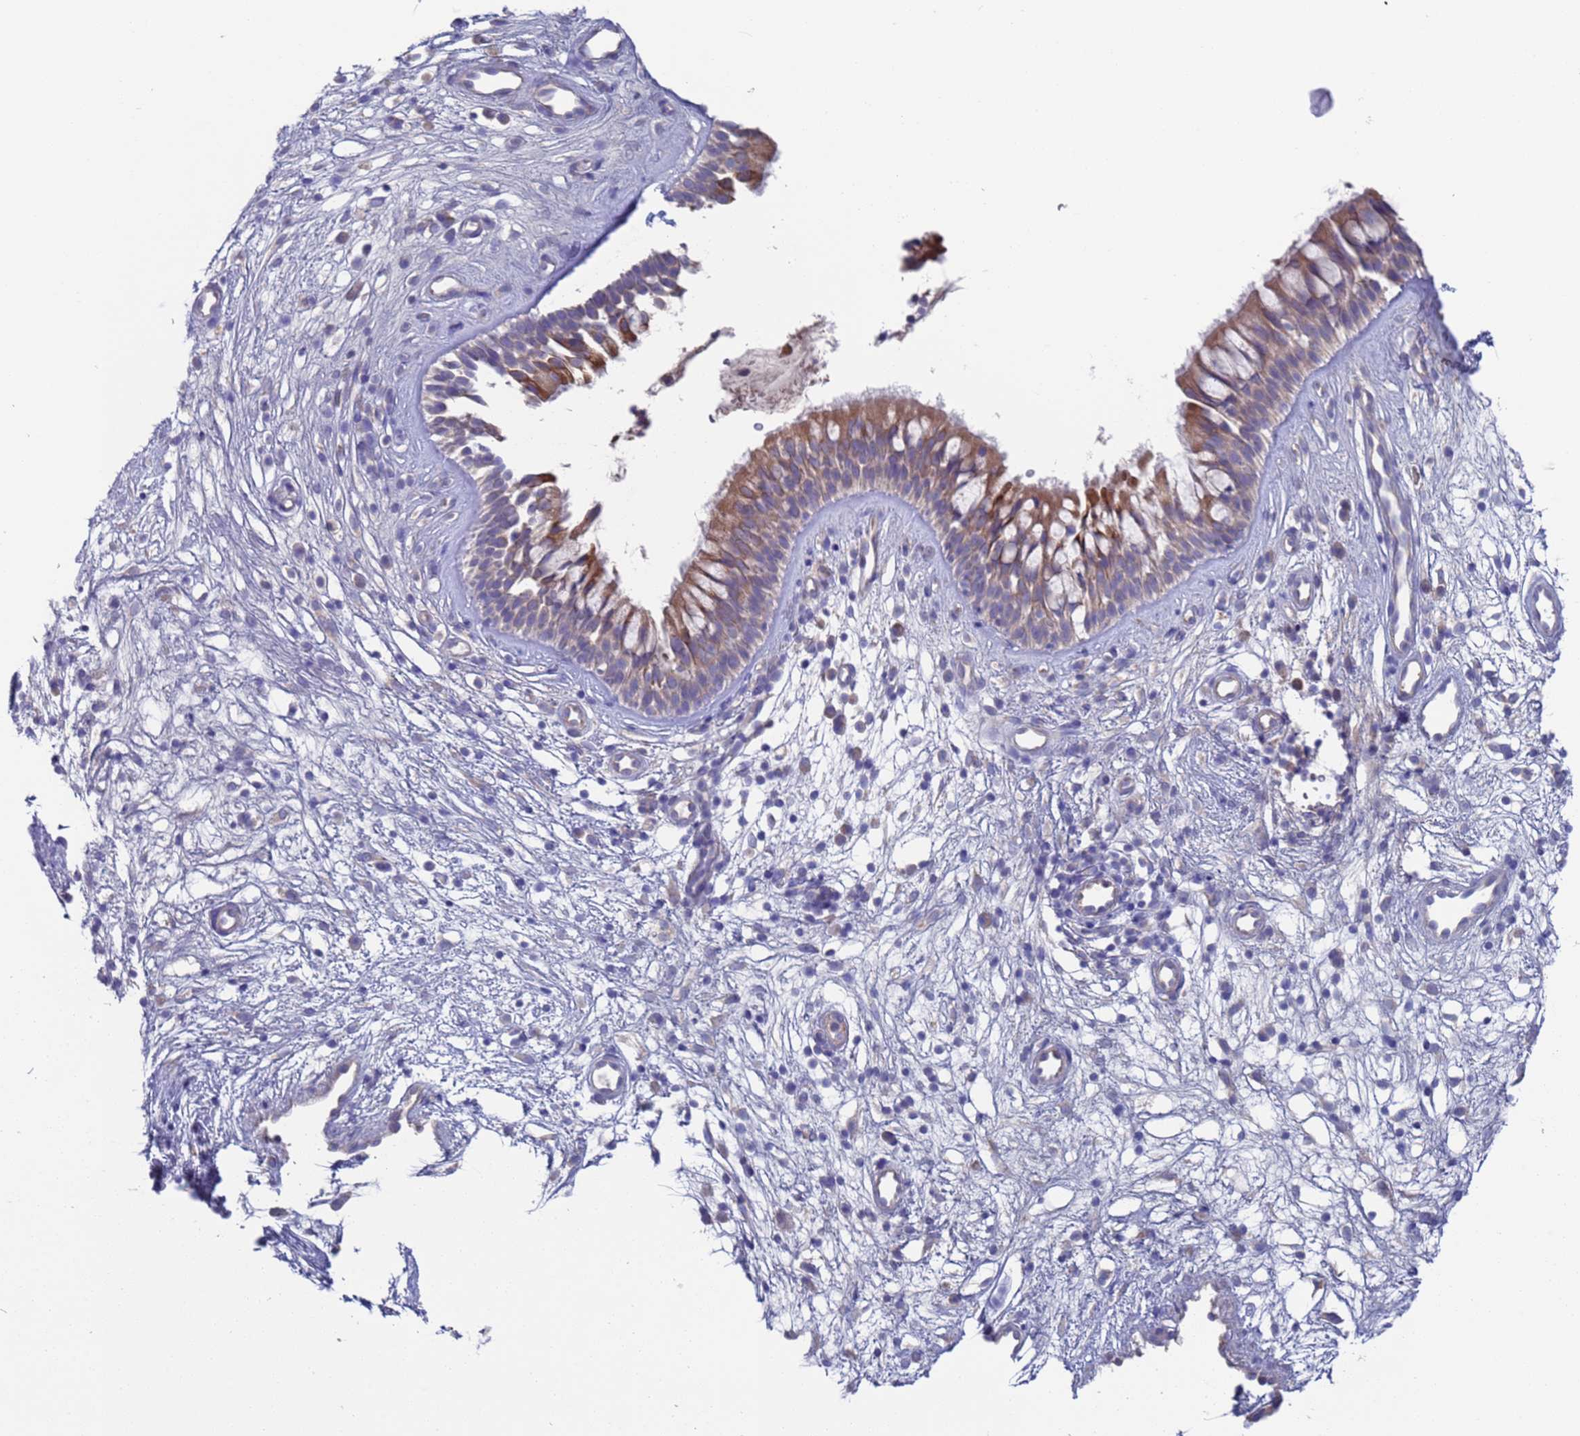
{"staining": {"intensity": "moderate", "quantity": "25%-75%", "location": "cytoplasmic/membranous"}, "tissue": "nasopharynx", "cell_type": "Respiratory epithelial cells", "image_type": "normal", "snomed": [{"axis": "morphology", "description": "Normal tissue, NOS"}, {"axis": "topography", "description": "Nasopharynx"}], "caption": "Immunohistochemistry (IHC) micrograph of unremarkable human nasopharynx stained for a protein (brown), which reveals medium levels of moderate cytoplasmic/membranous positivity in about 25%-75% of respiratory epithelial cells.", "gene": "PET117", "patient": {"sex": "male", "age": 32}}